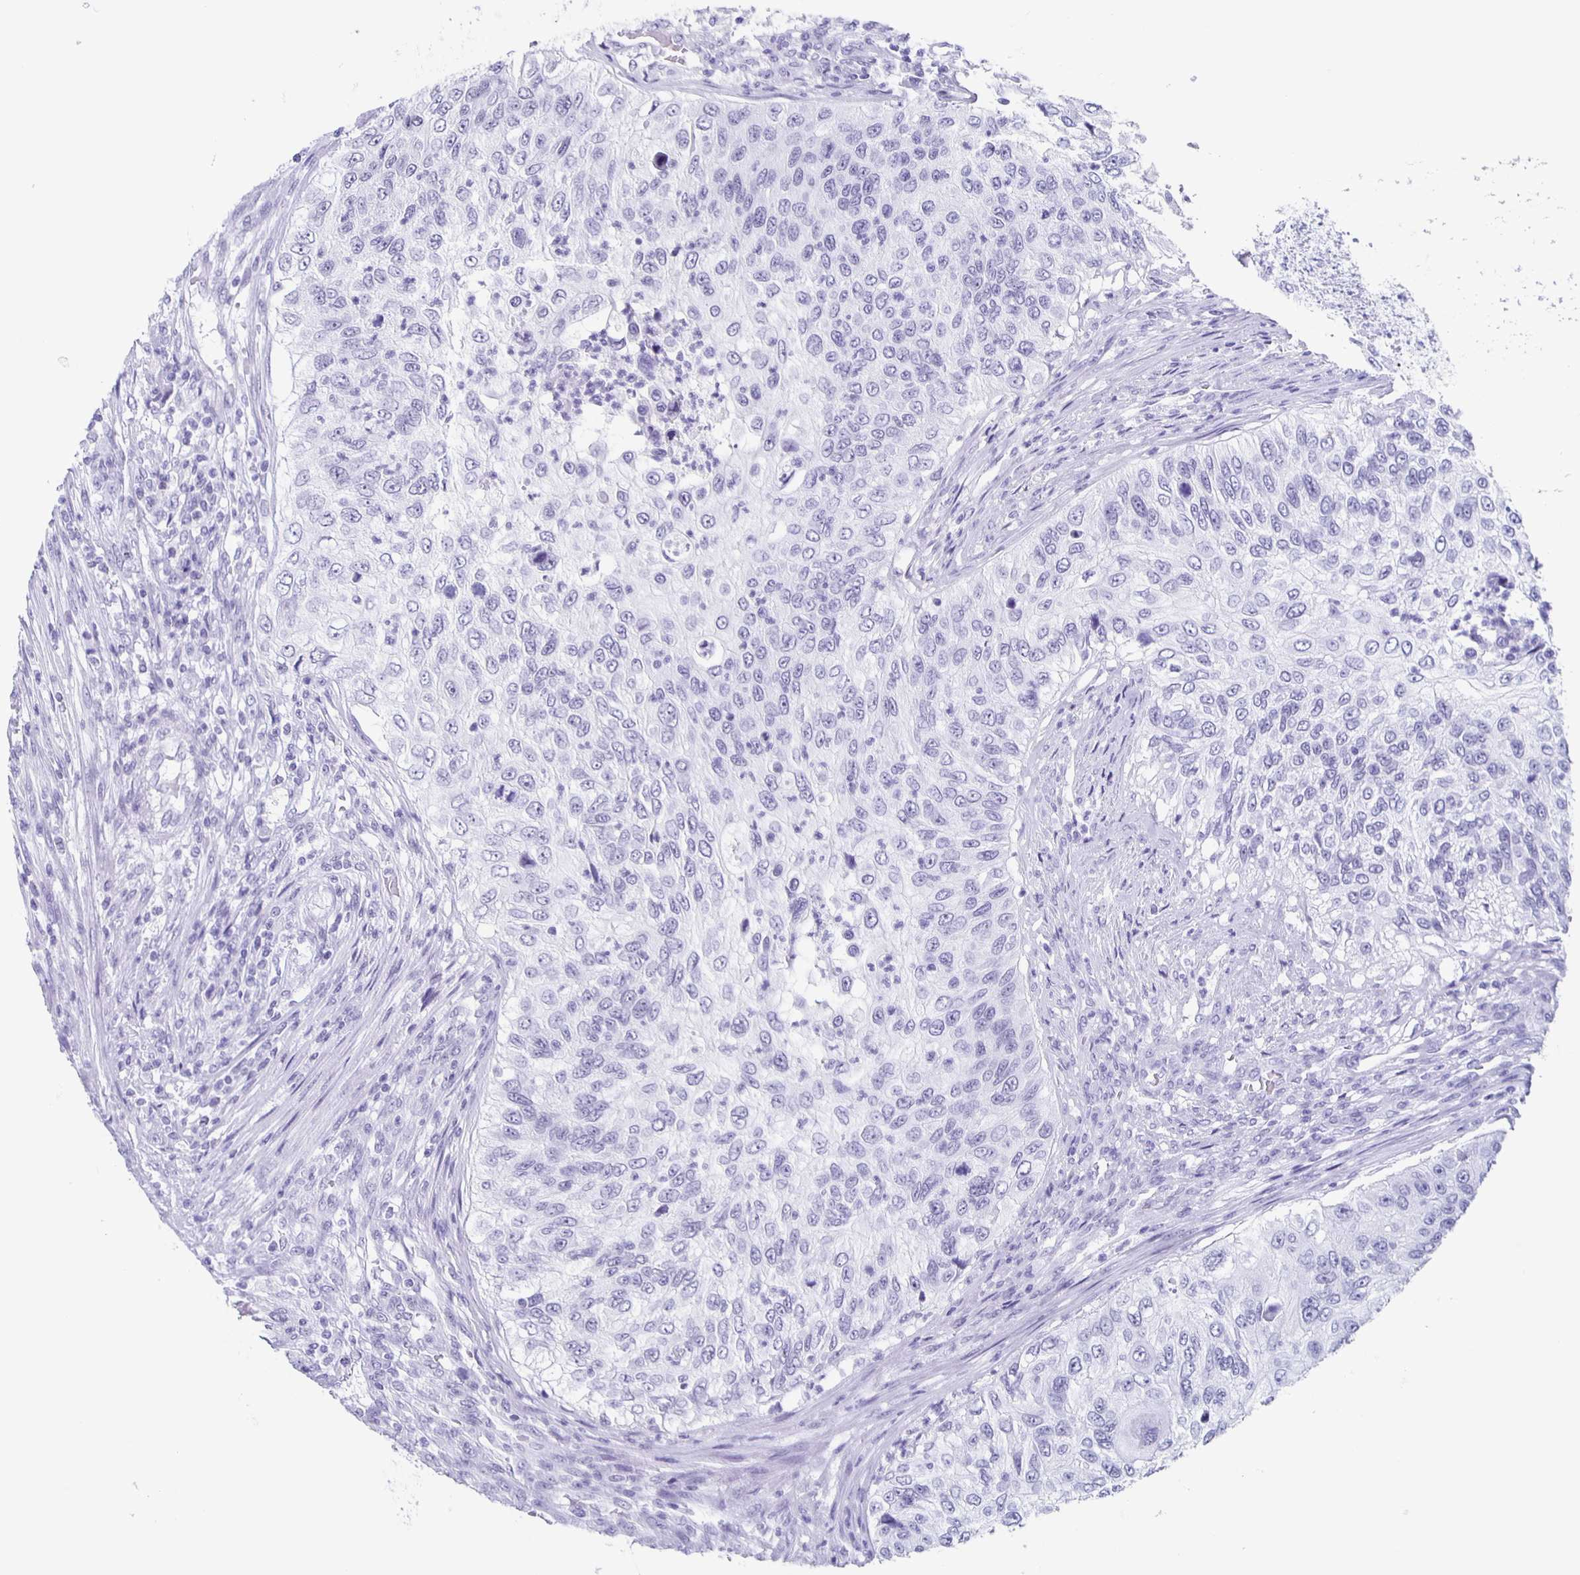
{"staining": {"intensity": "negative", "quantity": "none", "location": "none"}, "tissue": "urothelial cancer", "cell_type": "Tumor cells", "image_type": "cancer", "snomed": [{"axis": "morphology", "description": "Urothelial carcinoma, High grade"}, {"axis": "topography", "description": "Urinary bladder"}], "caption": "DAB immunohistochemical staining of human urothelial cancer displays no significant staining in tumor cells.", "gene": "TPPP", "patient": {"sex": "female", "age": 60}}